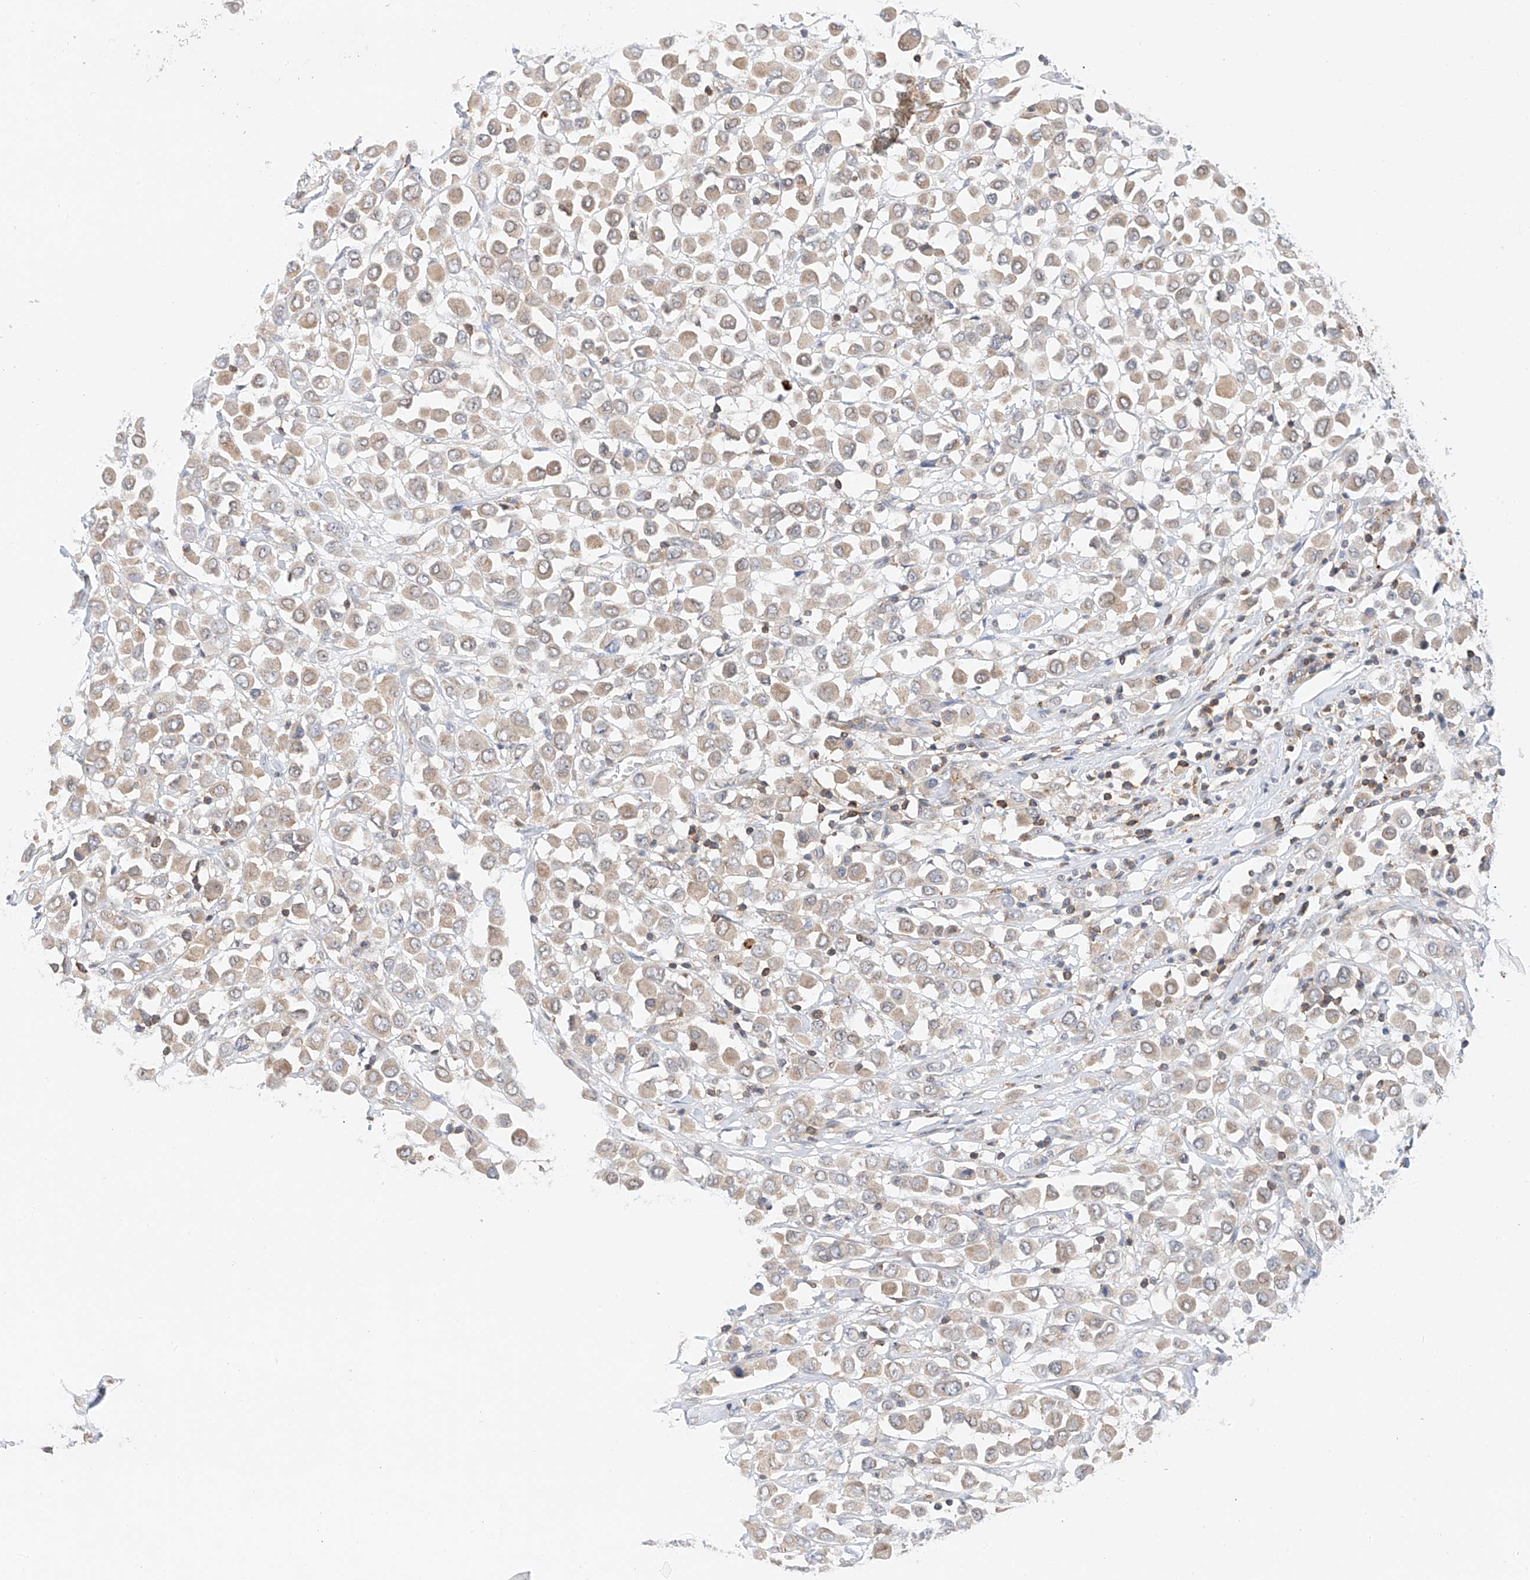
{"staining": {"intensity": "weak", "quantity": ">75%", "location": "cytoplasmic/membranous"}, "tissue": "breast cancer", "cell_type": "Tumor cells", "image_type": "cancer", "snomed": [{"axis": "morphology", "description": "Duct carcinoma"}, {"axis": "topography", "description": "Breast"}], "caption": "Brown immunohistochemical staining in breast cancer (infiltrating ductal carcinoma) reveals weak cytoplasmic/membranous positivity in approximately >75% of tumor cells.", "gene": "MFN2", "patient": {"sex": "female", "age": 61}}